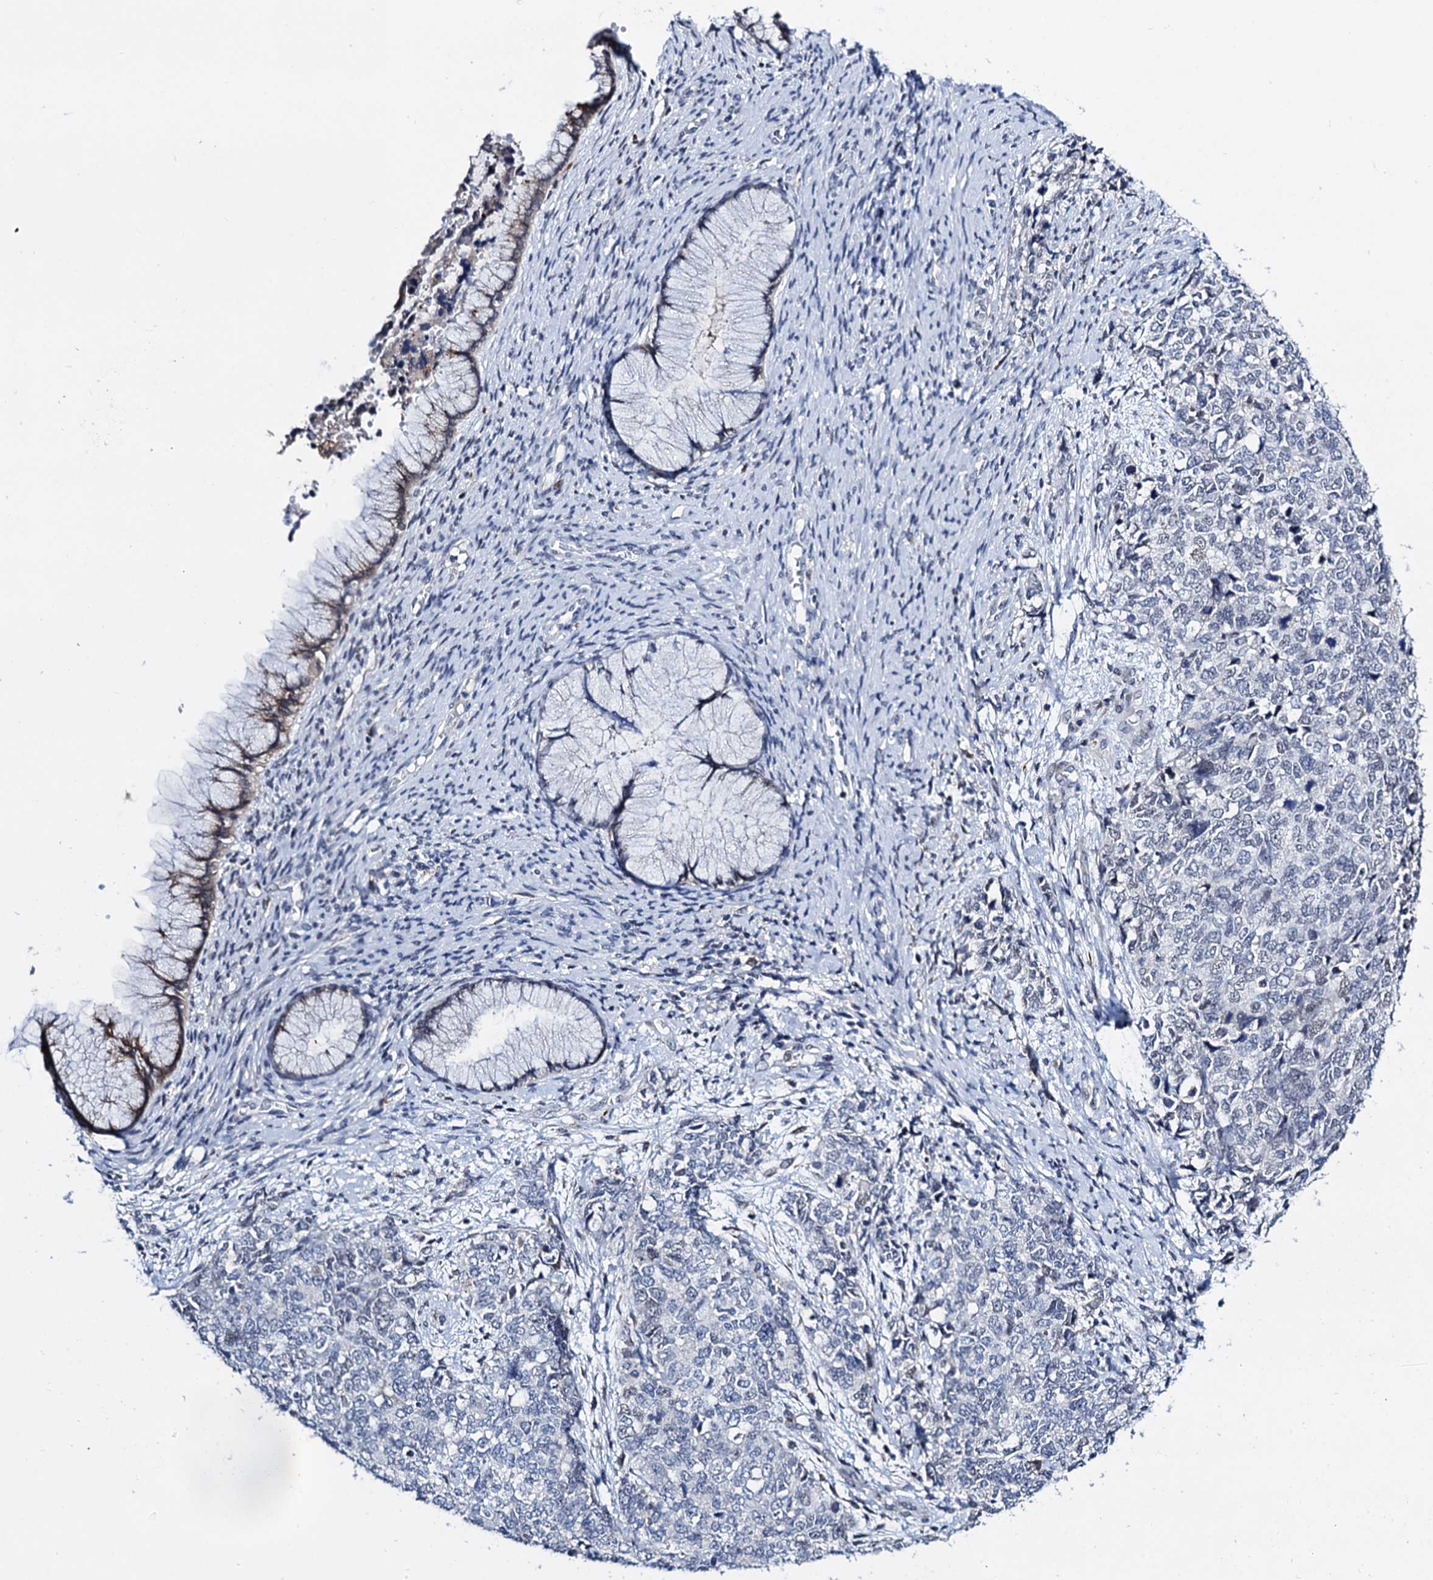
{"staining": {"intensity": "negative", "quantity": "none", "location": "none"}, "tissue": "cervical cancer", "cell_type": "Tumor cells", "image_type": "cancer", "snomed": [{"axis": "morphology", "description": "Squamous cell carcinoma, NOS"}, {"axis": "topography", "description": "Cervix"}], "caption": "Tumor cells are negative for brown protein staining in cervical squamous cell carcinoma.", "gene": "SLC7A10", "patient": {"sex": "female", "age": 63}}